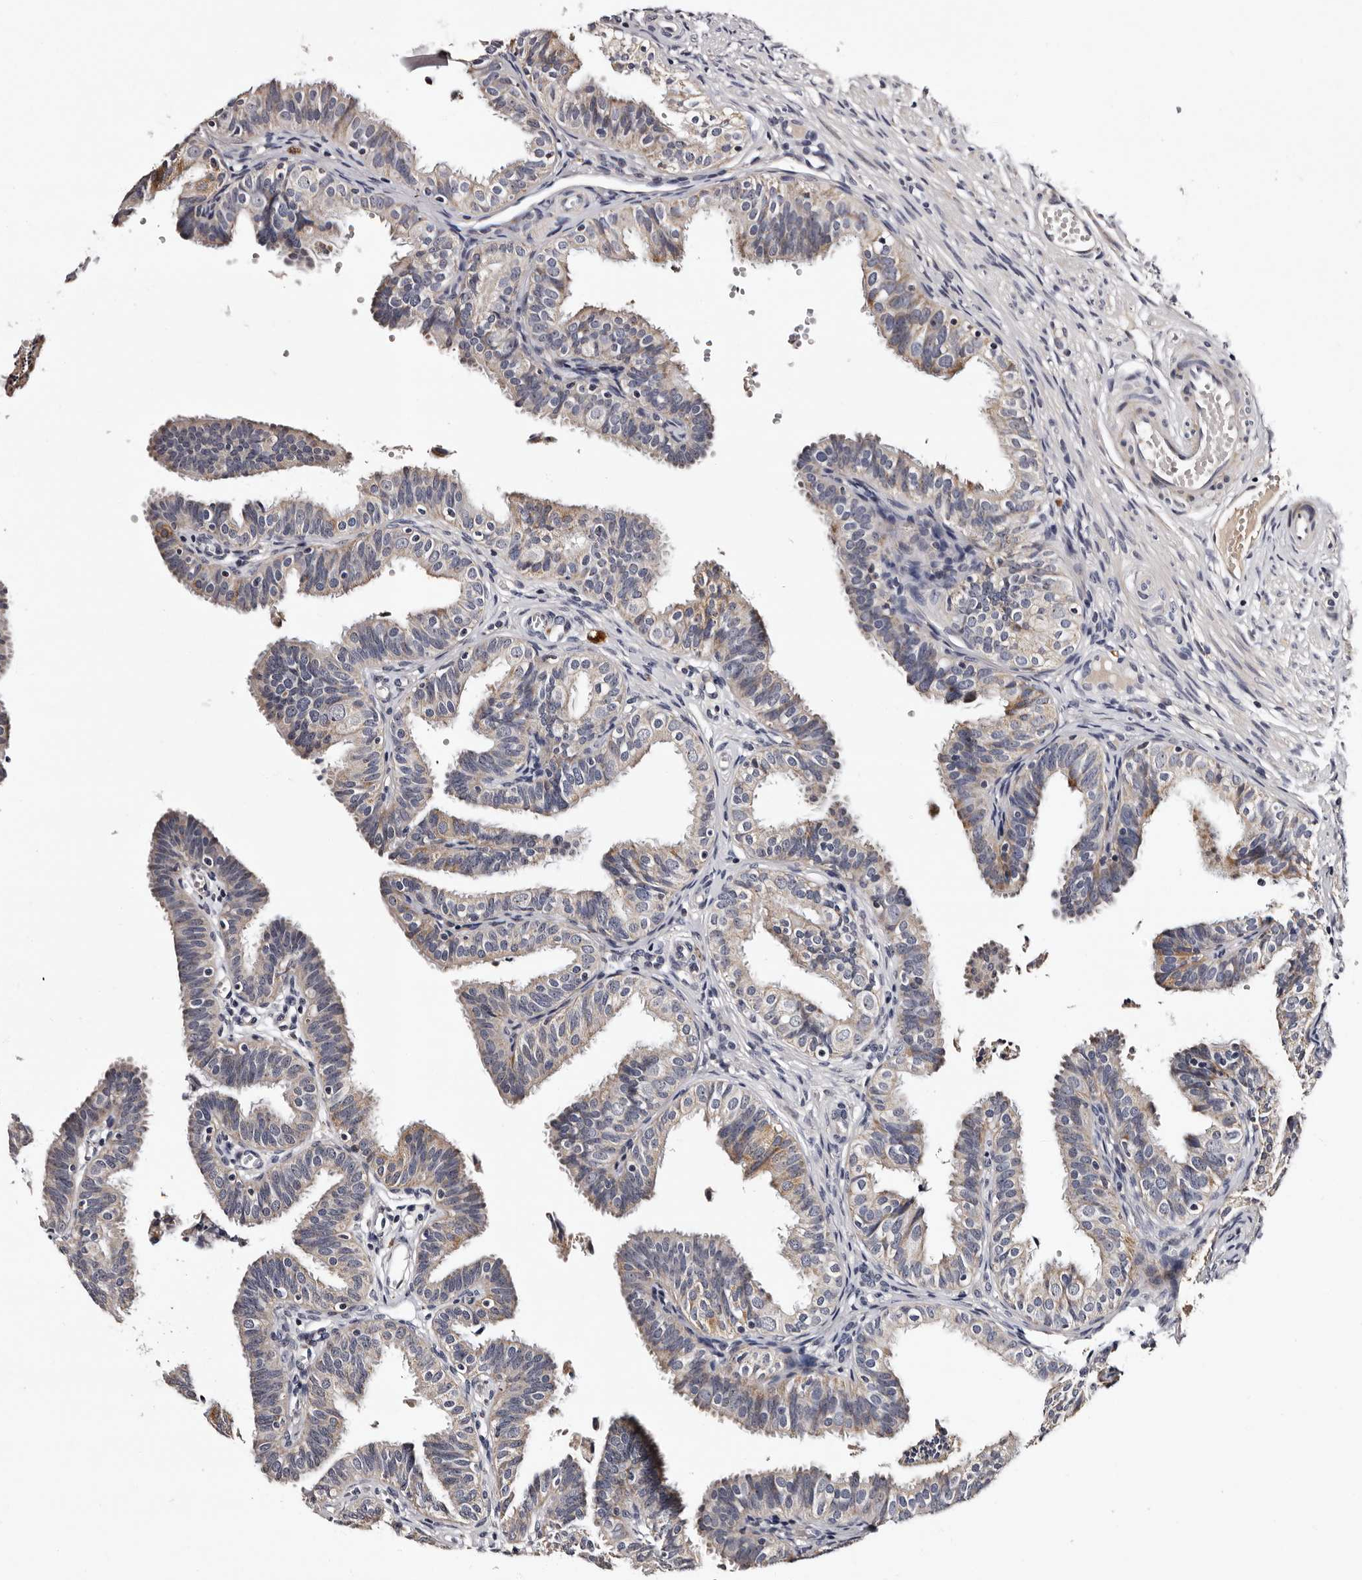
{"staining": {"intensity": "weak", "quantity": "<25%", "location": "cytoplasmic/membranous"}, "tissue": "fallopian tube", "cell_type": "Glandular cells", "image_type": "normal", "snomed": [{"axis": "morphology", "description": "Normal tissue, NOS"}, {"axis": "topography", "description": "Fallopian tube"}], "caption": "This is a histopathology image of IHC staining of unremarkable fallopian tube, which shows no staining in glandular cells.", "gene": "TAF4B", "patient": {"sex": "female", "age": 35}}